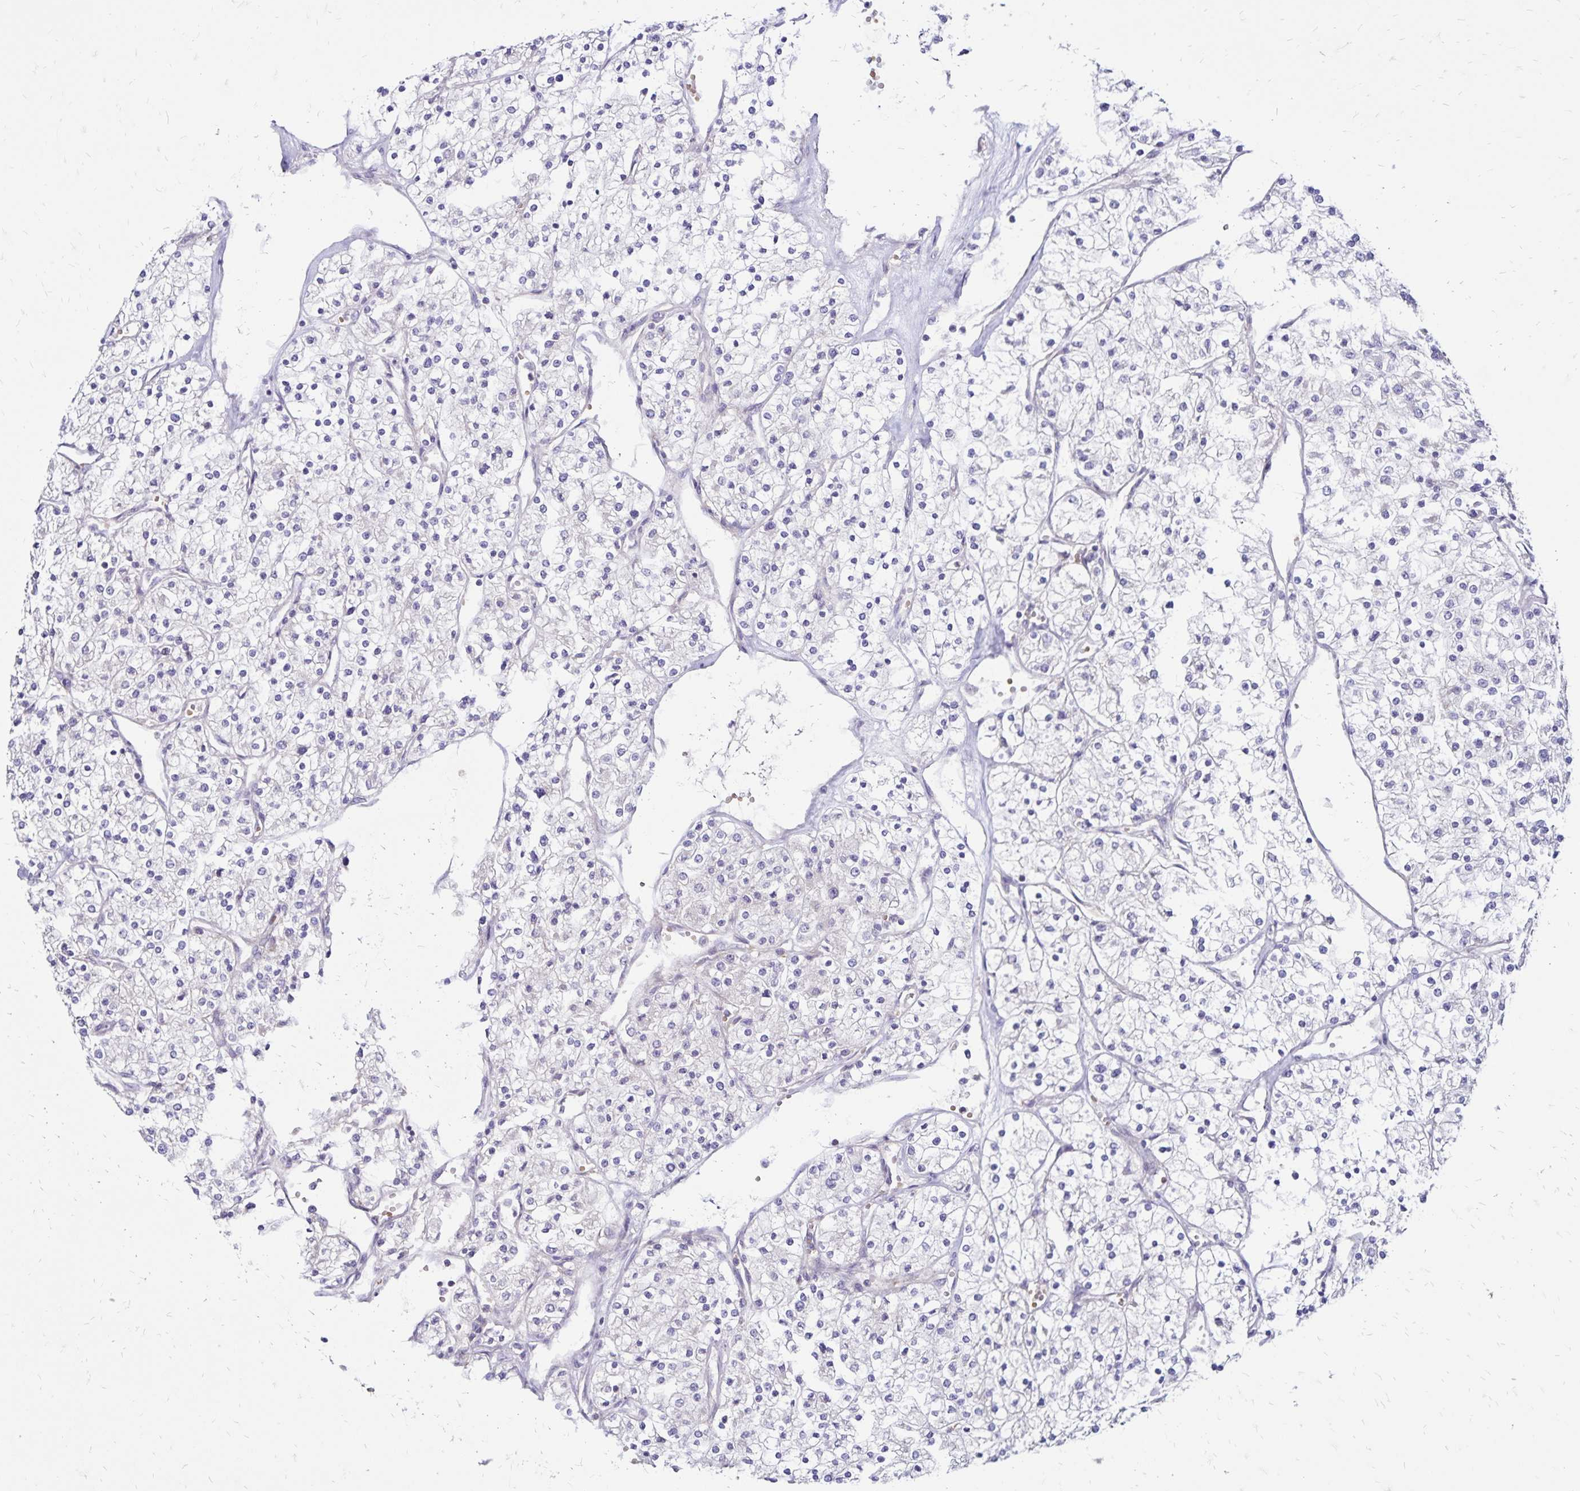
{"staining": {"intensity": "negative", "quantity": "none", "location": "none"}, "tissue": "renal cancer", "cell_type": "Tumor cells", "image_type": "cancer", "snomed": [{"axis": "morphology", "description": "Adenocarcinoma, NOS"}, {"axis": "topography", "description": "Kidney"}], "caption": "Tumor cells are negative for brown protein staining in renal adenocarcinoma.", "gene": "FSD1", "patient": {"sex": "male", "age": 80}}